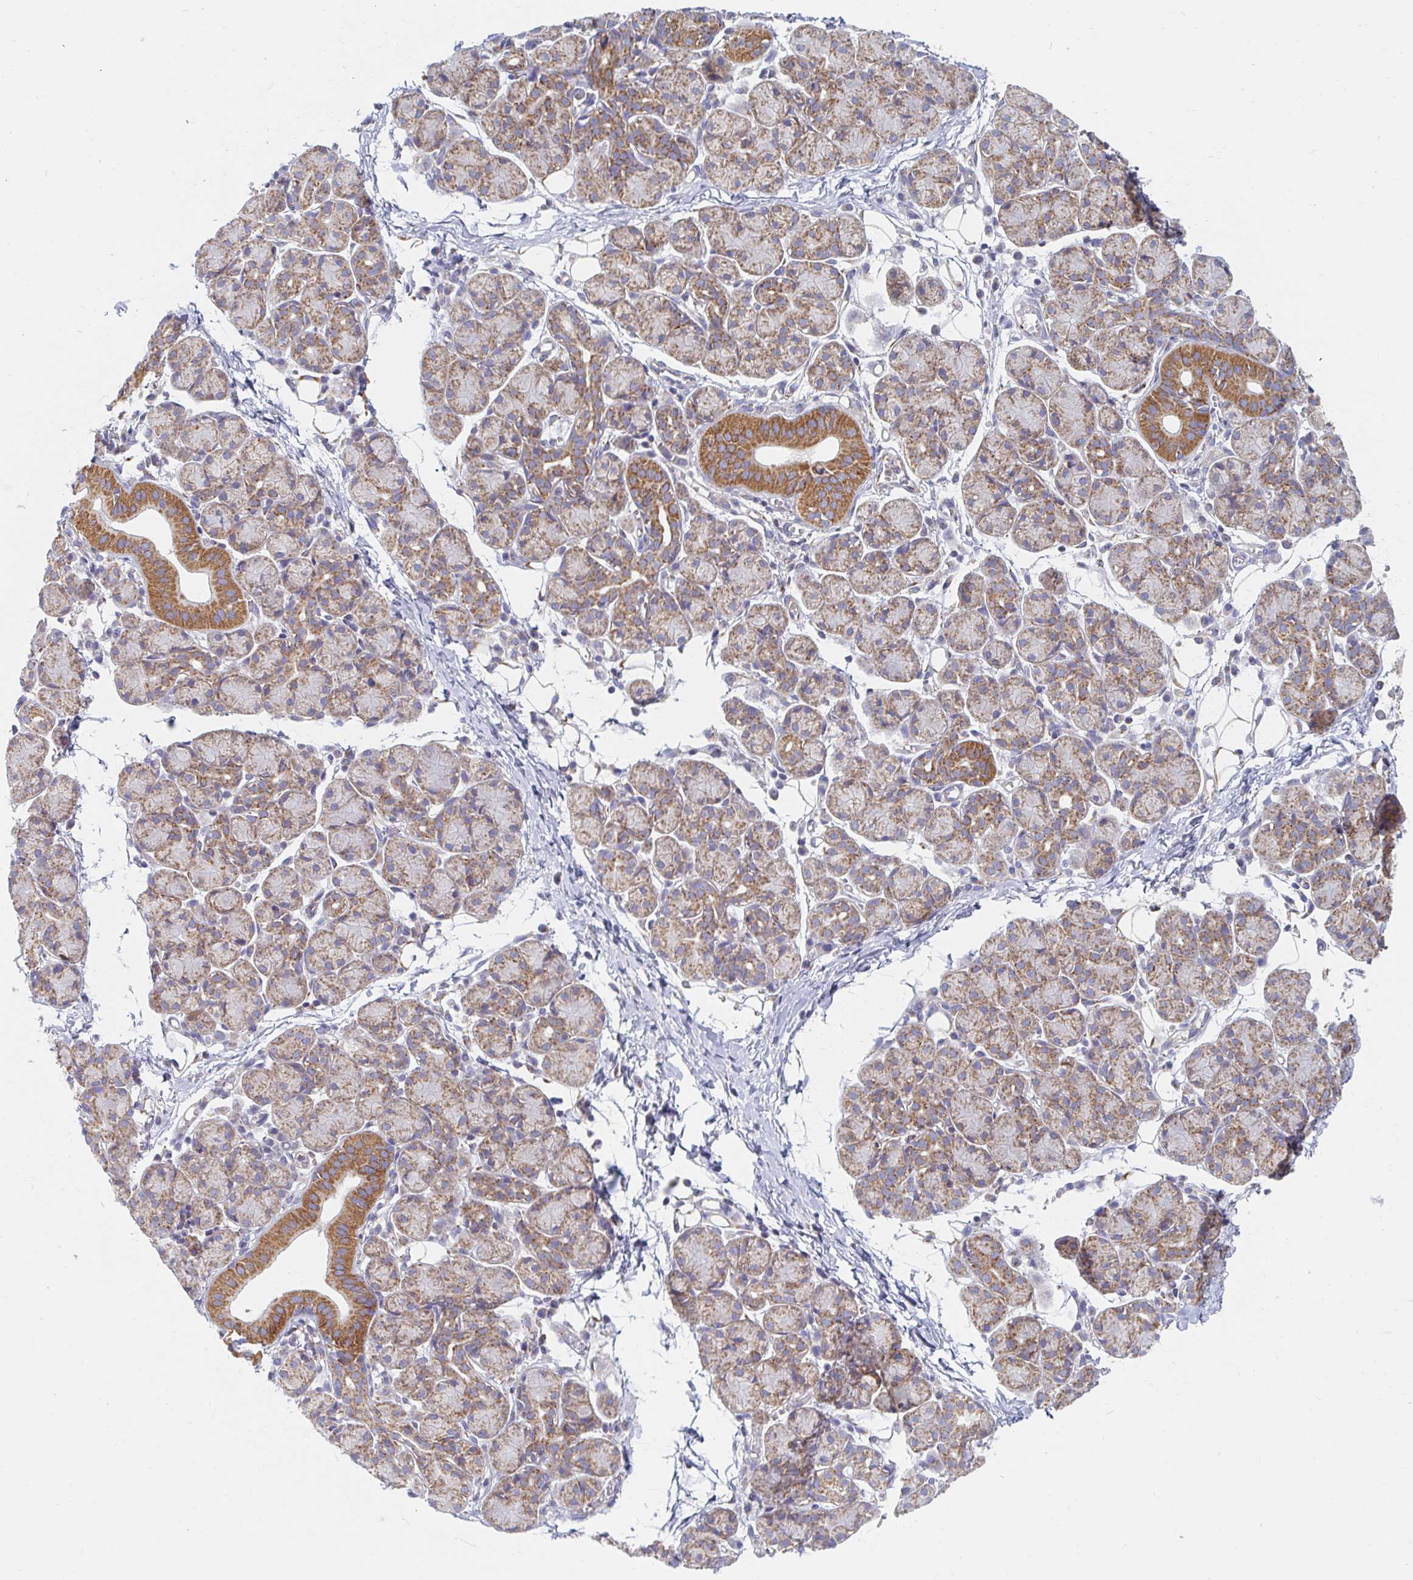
{"staining": {"intensity": "moderate", "quantity": ">75%", "location": "cytoplasmic/membranous"}, "tissue": "salivary gland", "cell_type": "Glandular cells", "image_type": "normal", "snomed": [{"axis": "morphology", "description": "Normal tissue, NOS"}, {"axis": "morphology", "description": "Inflammation, NOS"}, {"axis": "topography", "description": "Lymph node"}, {"axis": "topography", "description": "Salivary gland"}], "caption": "DAB immunohistochemical staining of benign salivary gland shows moderate cytoplasmic/membranous protein staining in about >75% of glandular cells.", "gene": "MAVS", "patient": {"sex": "male", "age": 3}}